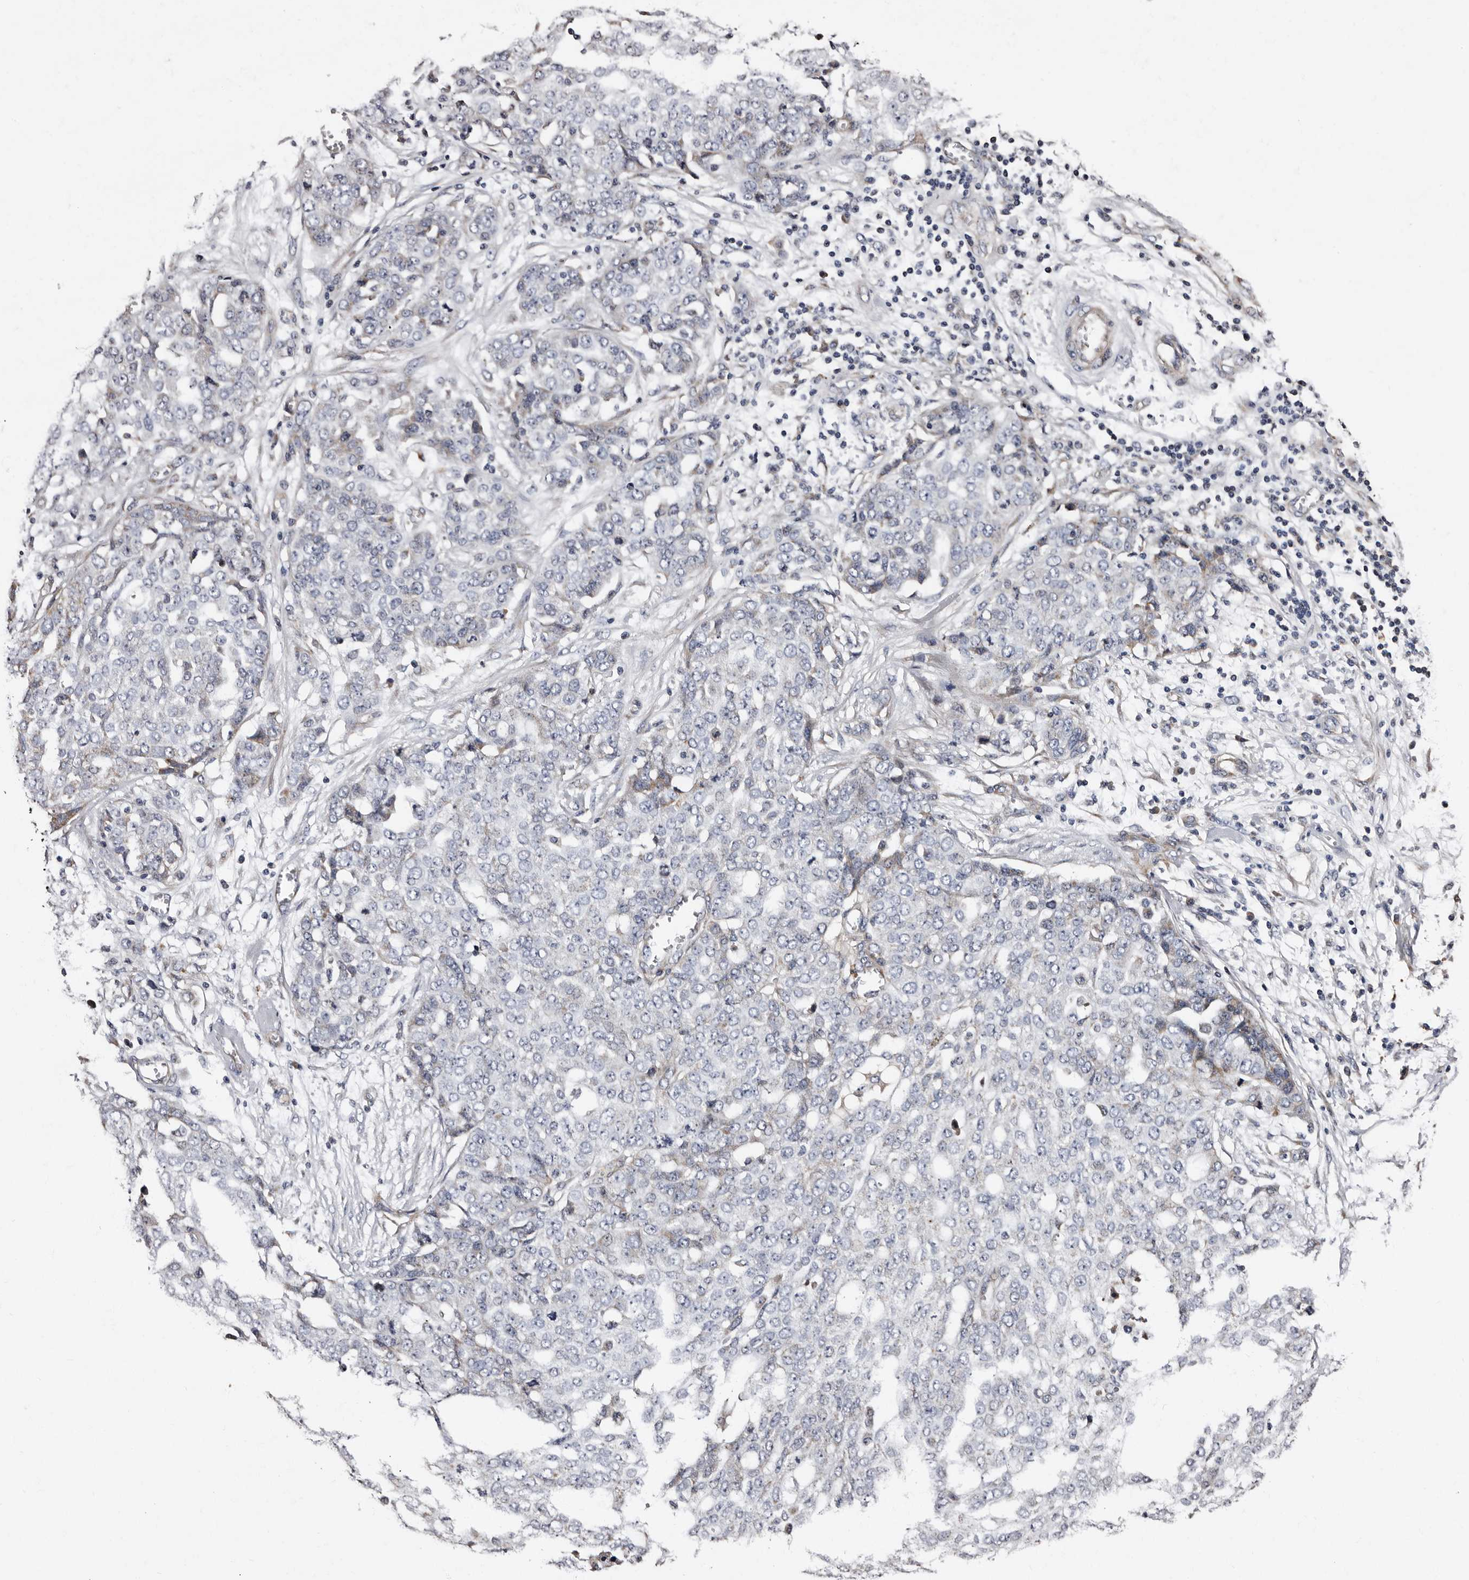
{"staining": {"intensity": "negative", "quantity": "none", "location": "none"}, "tissue": "ovarian cancer", "cell_type": "Tumor cells", "image_type": "cancer", "snomed": [{"axis": "morphology", "description": "Cystadenocarcinoma, serous, NOS"}, {"axis": "topography", "description": "Soft tissue"}, {"axis": "topography", "description": "Ovary"}], "caption": "Immunohistochemistry photomicrograph of ovarian cancer (serous cystadenocarcinoma) stained for a protein (brown), which displays no positivity in tumor cells.", "gene": "ADCK5", "patient": {"sex": "female", "age": 57}}